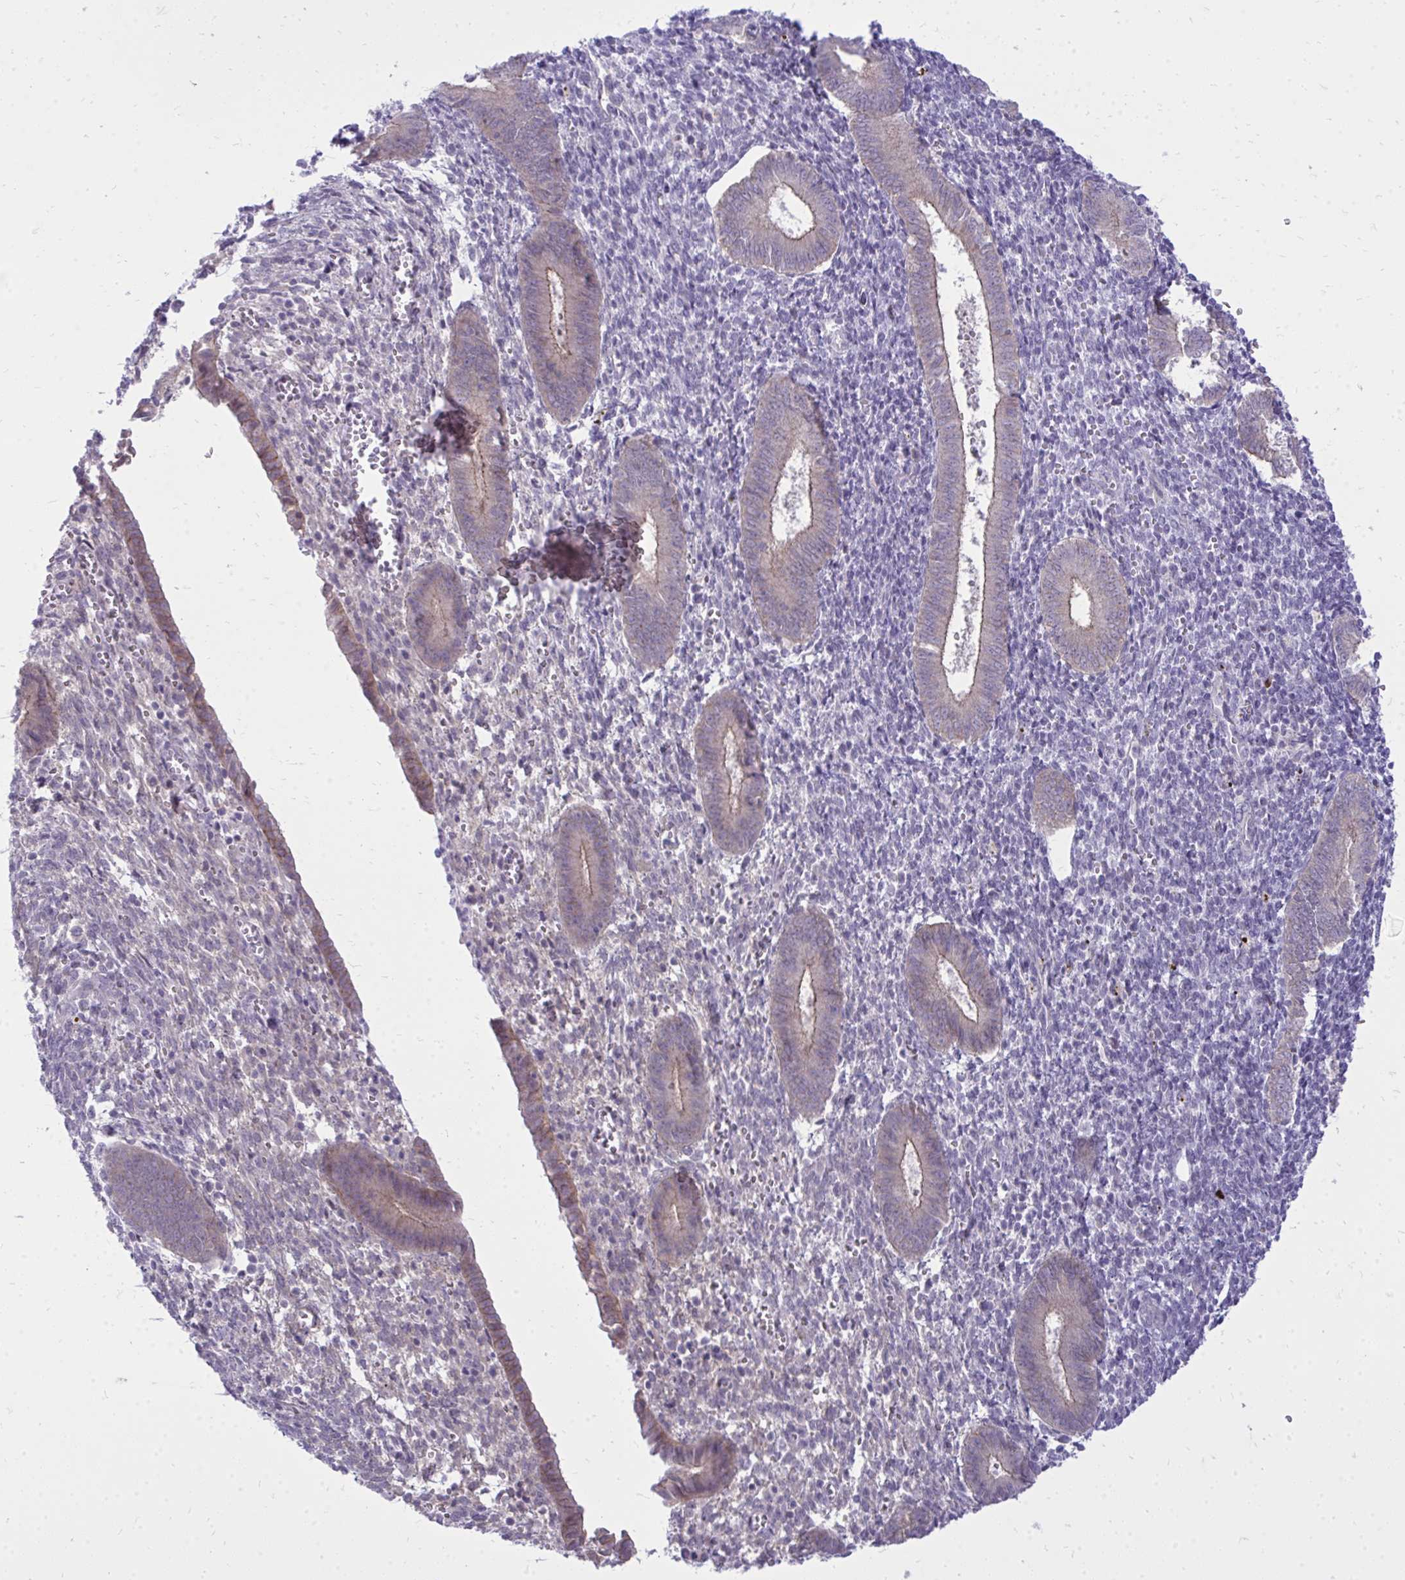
{"staining": {"intensity": "negative", "quantity": "none", "location": "none"}, "tissue": "endometrium", "cell_type": "Cells in endometrial stroma", "image_type": "normal", "snomed": [{"axis": "morphology", "description": "Normal tissue, NOS"}, {"axis": "topography", "description": "Endometrium"}], "caption": "DAB immunohistochemical staining of benign endometrium exhibits no significant staining in cells in endometrial stroma.", "gene": "SPTBN2", "patient": {"sex": "female", "age": 25}}